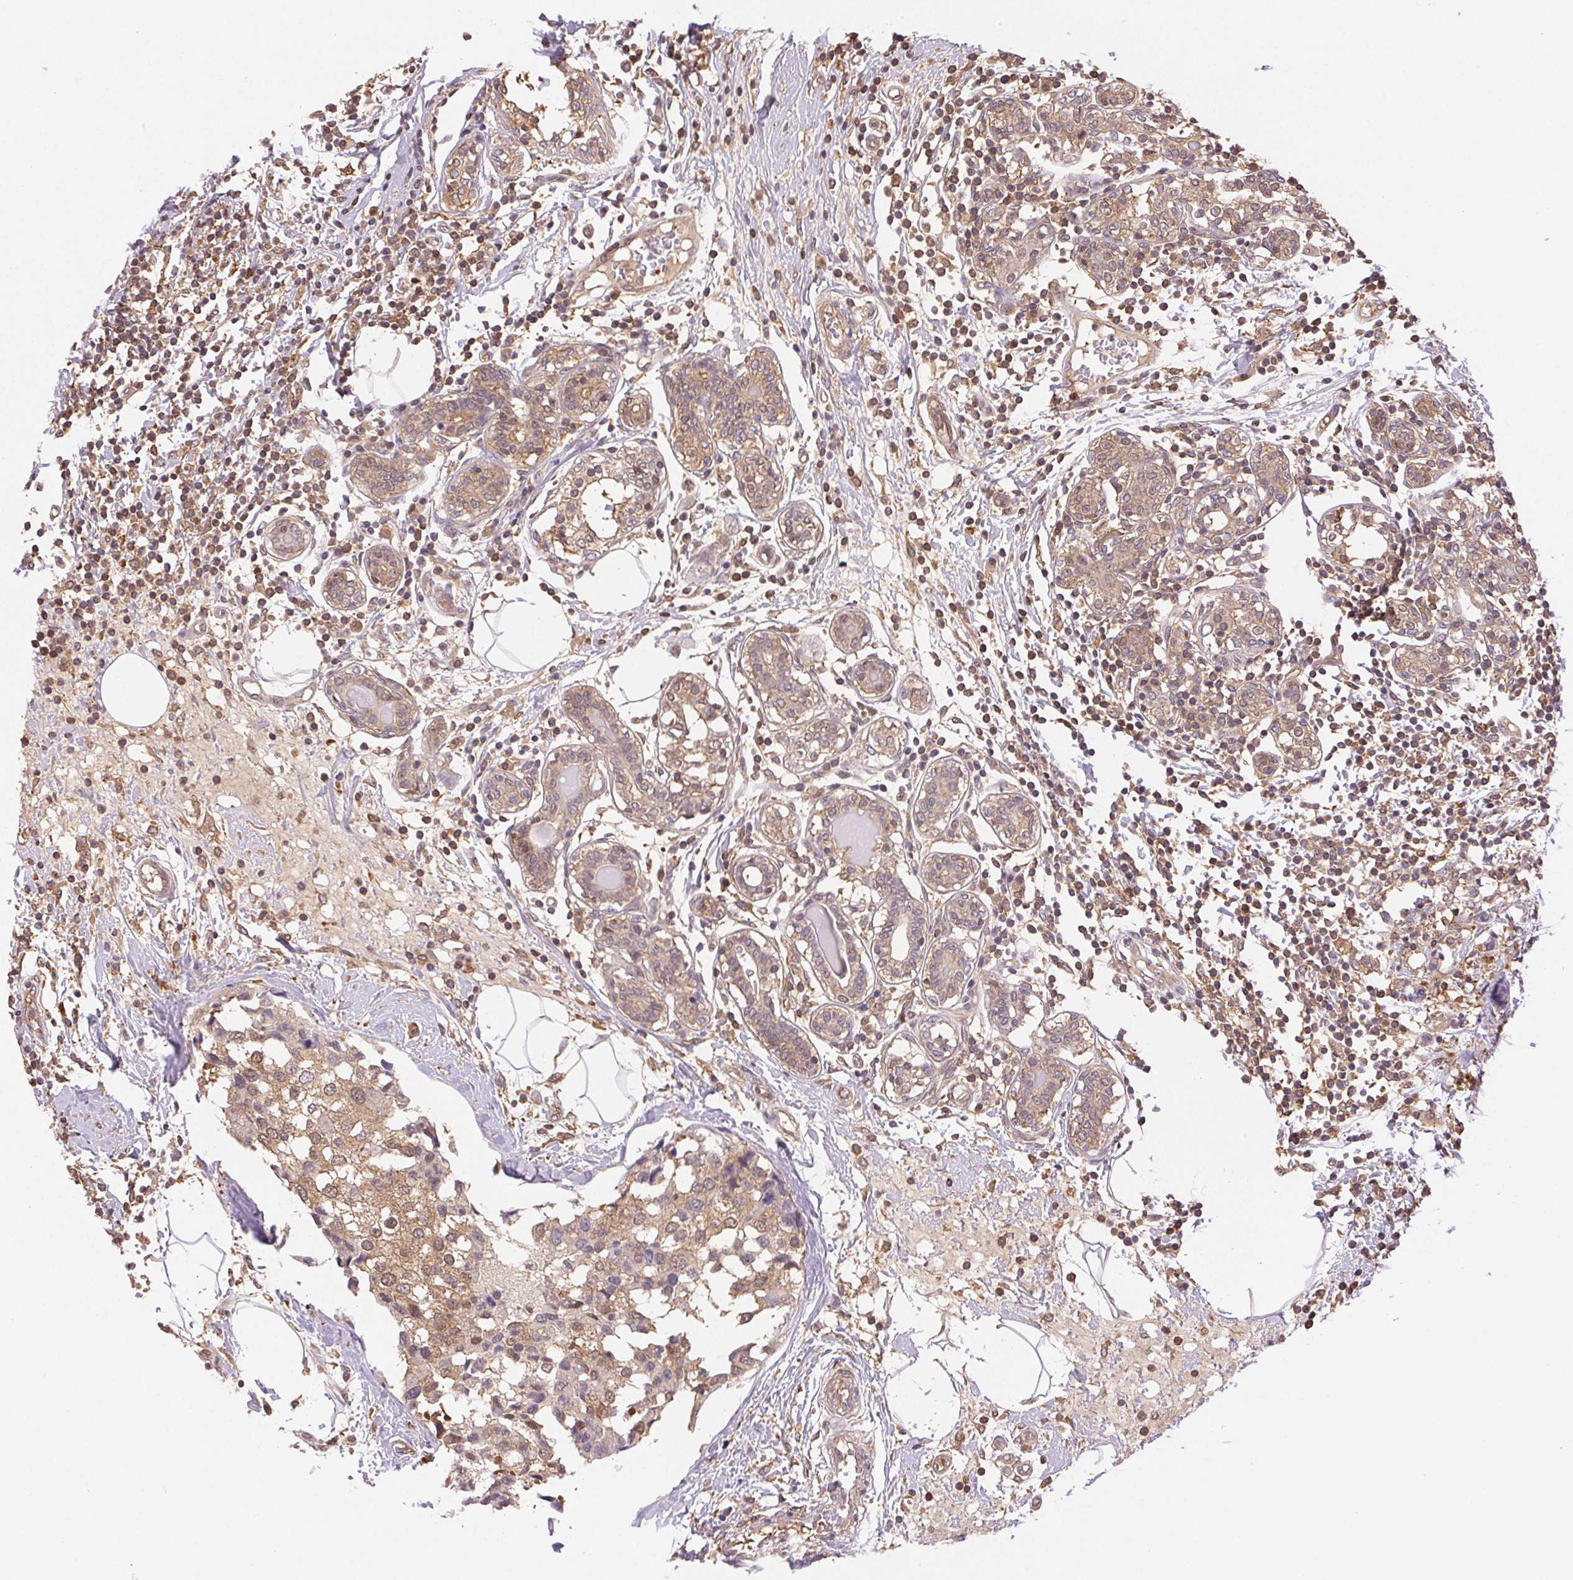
{"staining": {"intensity": "moderate", "quantity": ">75%", "location": "cytoplasmic/membranous"}, "tissue": "breast cancer", "cell_type": "Tumor cells", "image_type": "cancer", "snomed": [{"axis": "morphology", "description": "Lobular carcinoma"}, {"axis": "topography", "description": "Breast"}], "caption": "Protein expression analysis of breast cancer demonstrates moderate cytoplasmic/membranous expression in about >75% of tumor cells. (IHC, brightfield microscopy, high magnification).", "gene": "GDI2", "patient": {"sex": "female", "age": 59}}